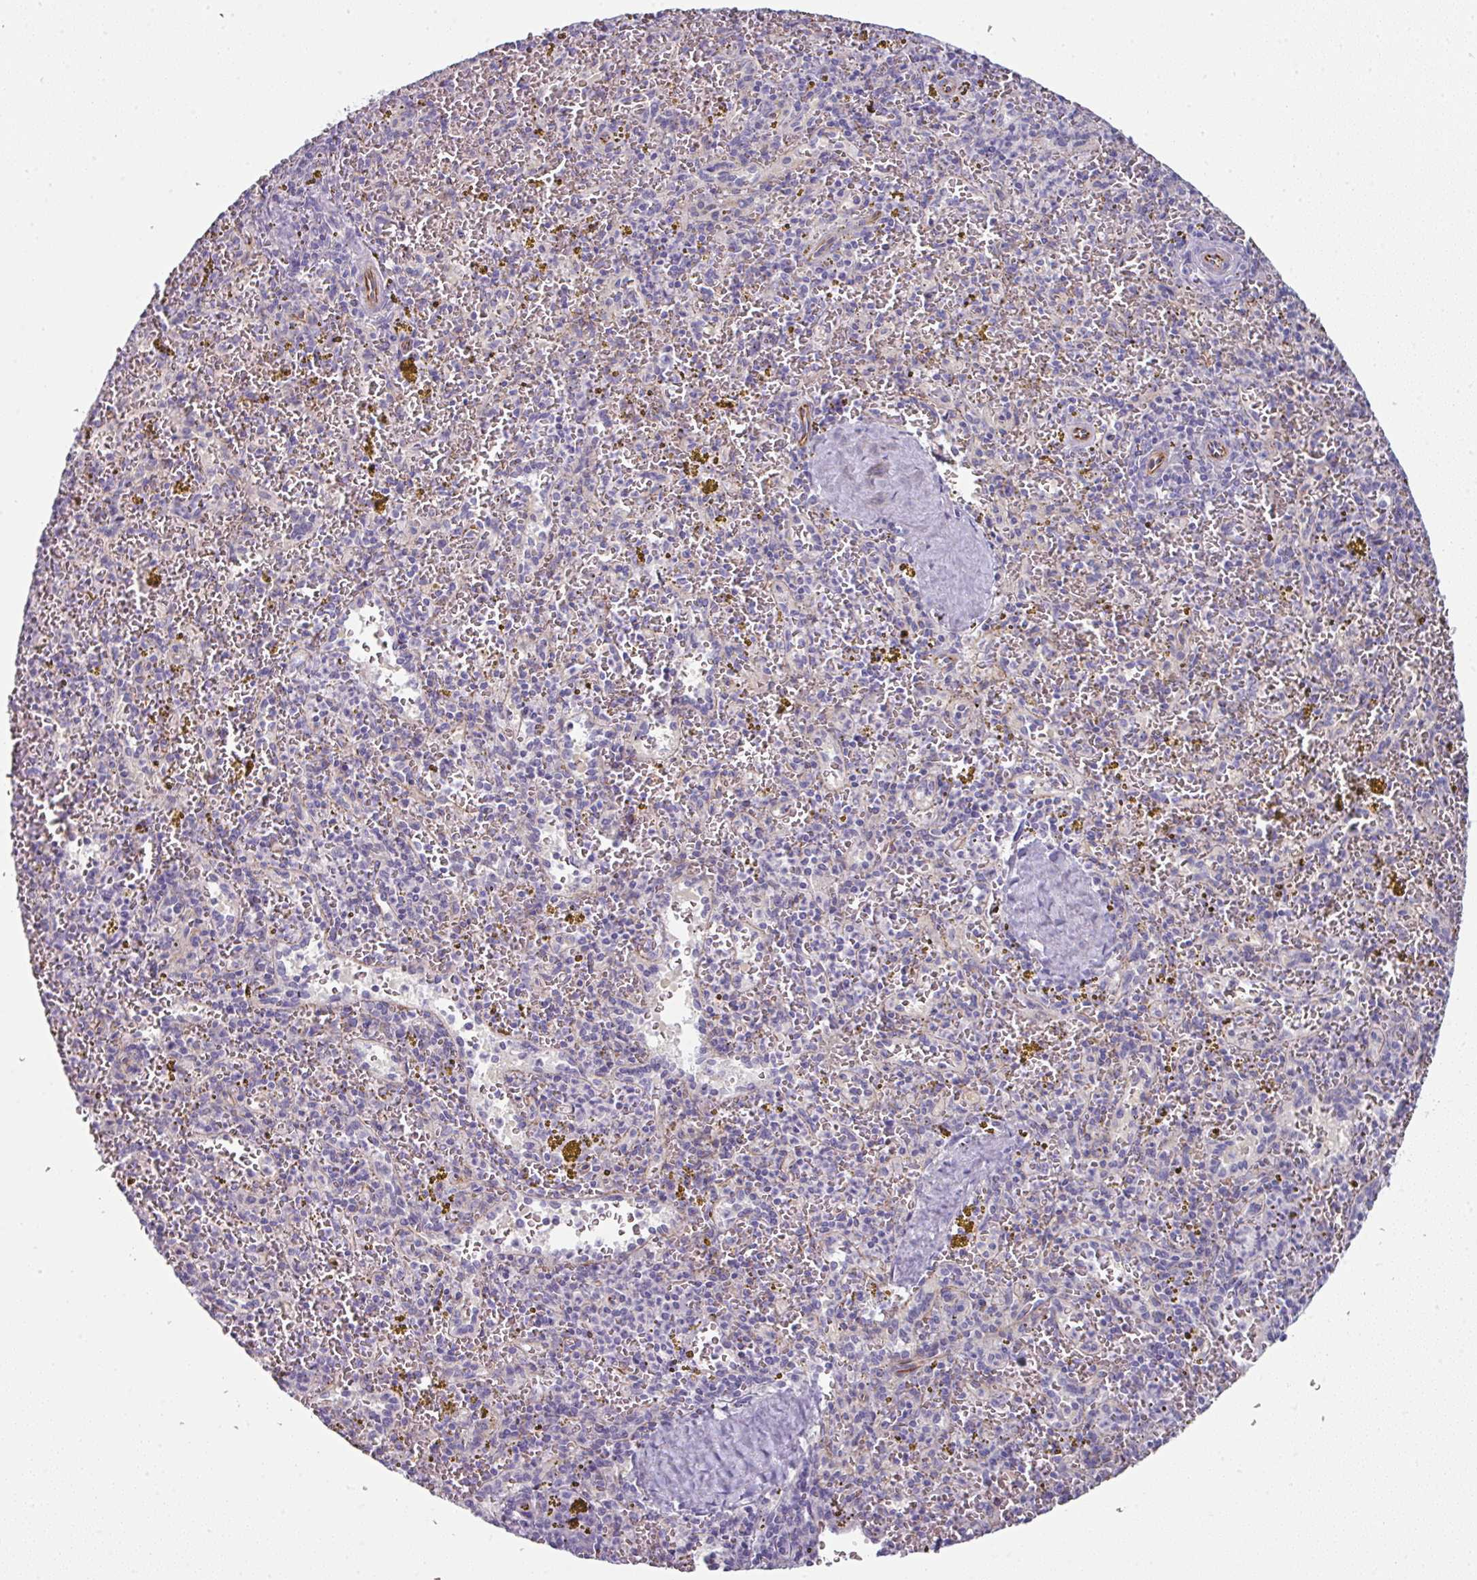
{"staining": {"intensity": "negative", "quantity": "none", "location": "none"}, "tissue": "spleen", "cell_type": "Cells in red pulp", "image_type": "normal", "snomed": [{"axis": "morphology", "description": "Normal tissue, NOS"}, {"axis": "topography", "description": "Spleen"}], "caption": "Micrograph shows no significant protein positivity in cells in red pulp of benign spleen.", "gene": "SLC17A7", "patient": {"sex": "male", "age": 57}}